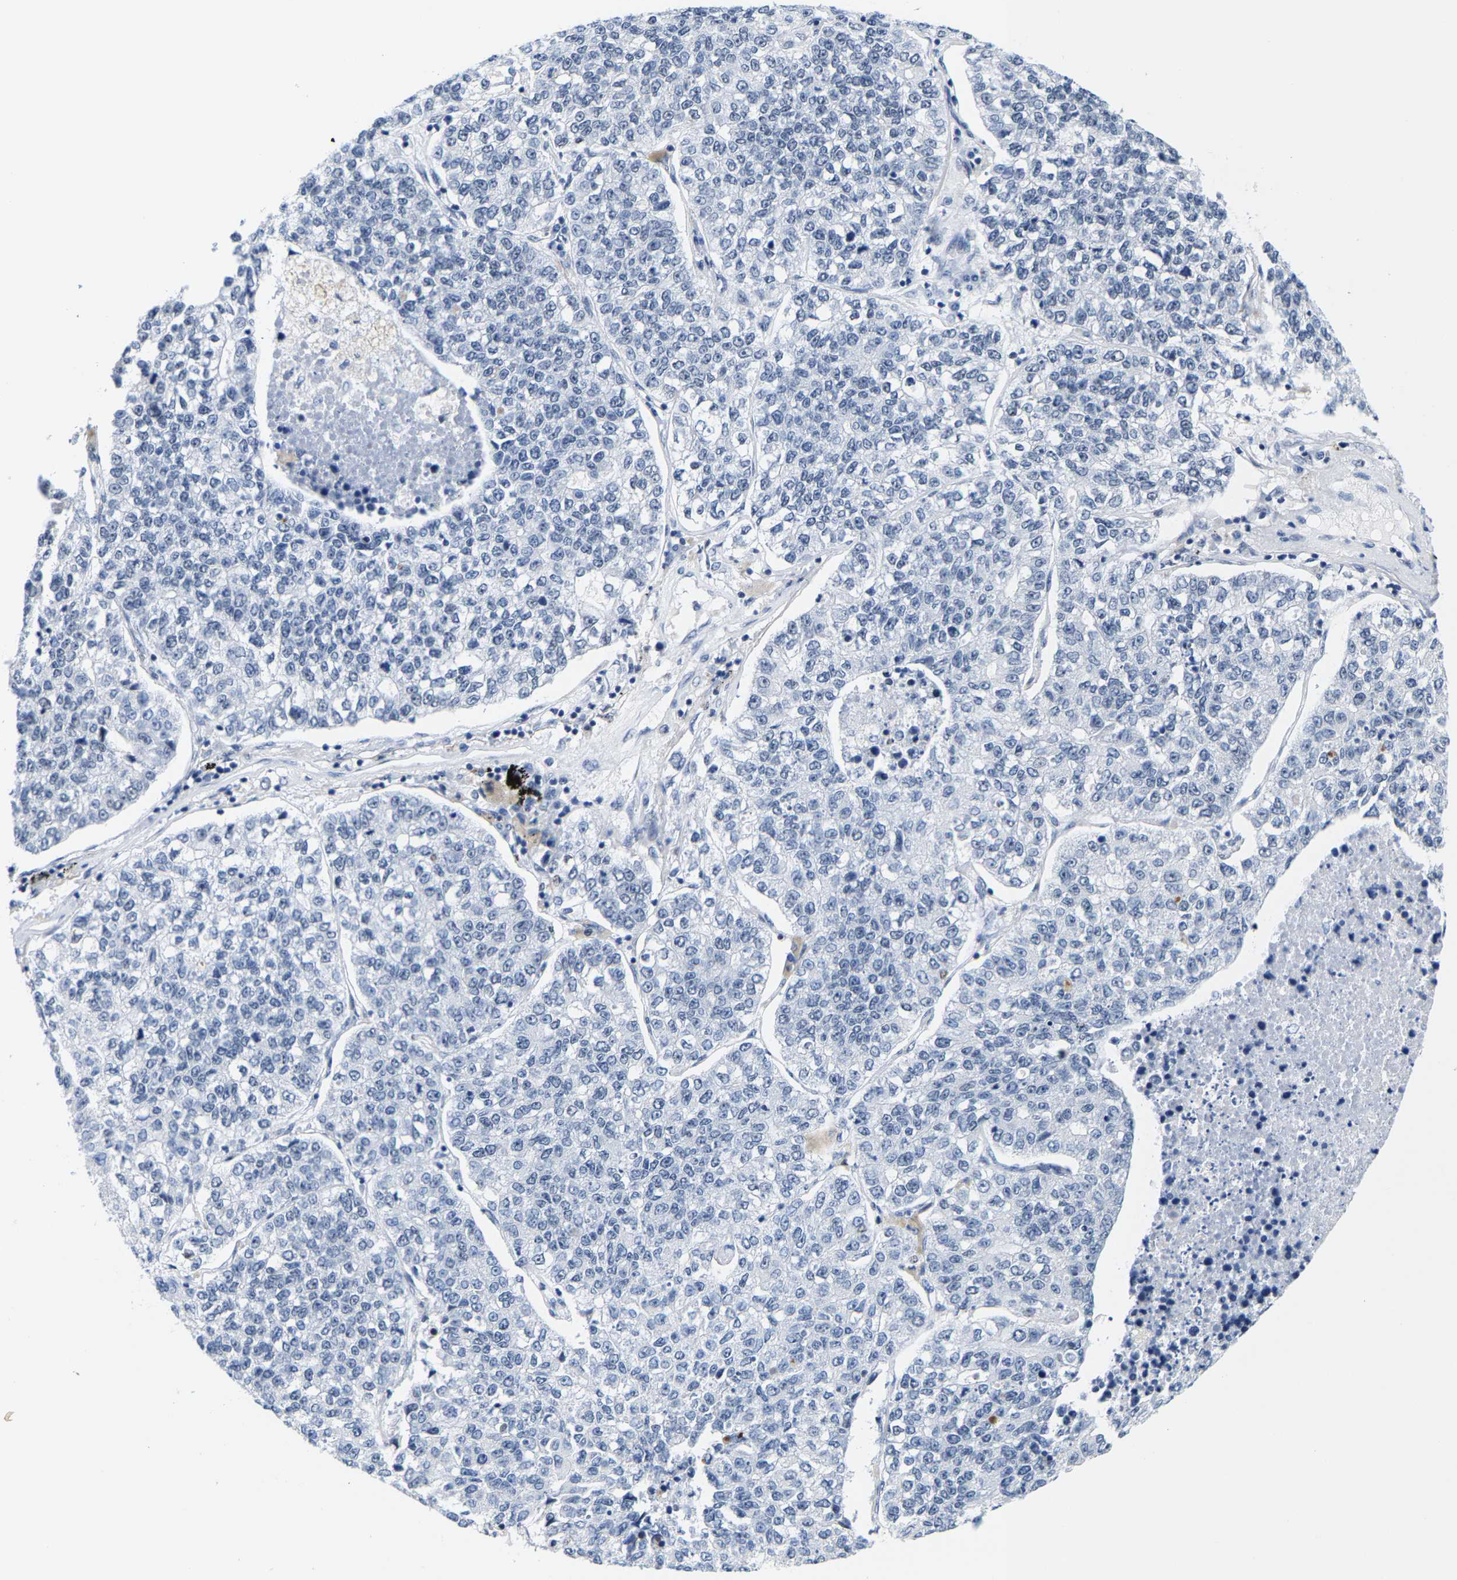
{"staining": {"intensity": "negative", "quantity": "none", "location": "none"}, "tissue": "lung cancer", "cell_type": "Tumor cells", "image_type": "cancer", "snomed": [{"axis": "morphology", "description": "Adenocarcinoma, NOS"}, {"axis": "topography", "description": "Lung"}], "caption": "Immunohistochemistry image of lung cancer (adenocarcinoma) stained for a protein (brown), which shows no staining in tumor cells. (Stains: DAB IHC with hematoxylin counter stain, Microscopy: brightfield microscopy at high magnification).", "gene": "SETD1B", "patient": {"sex": "male", "age": 49}}